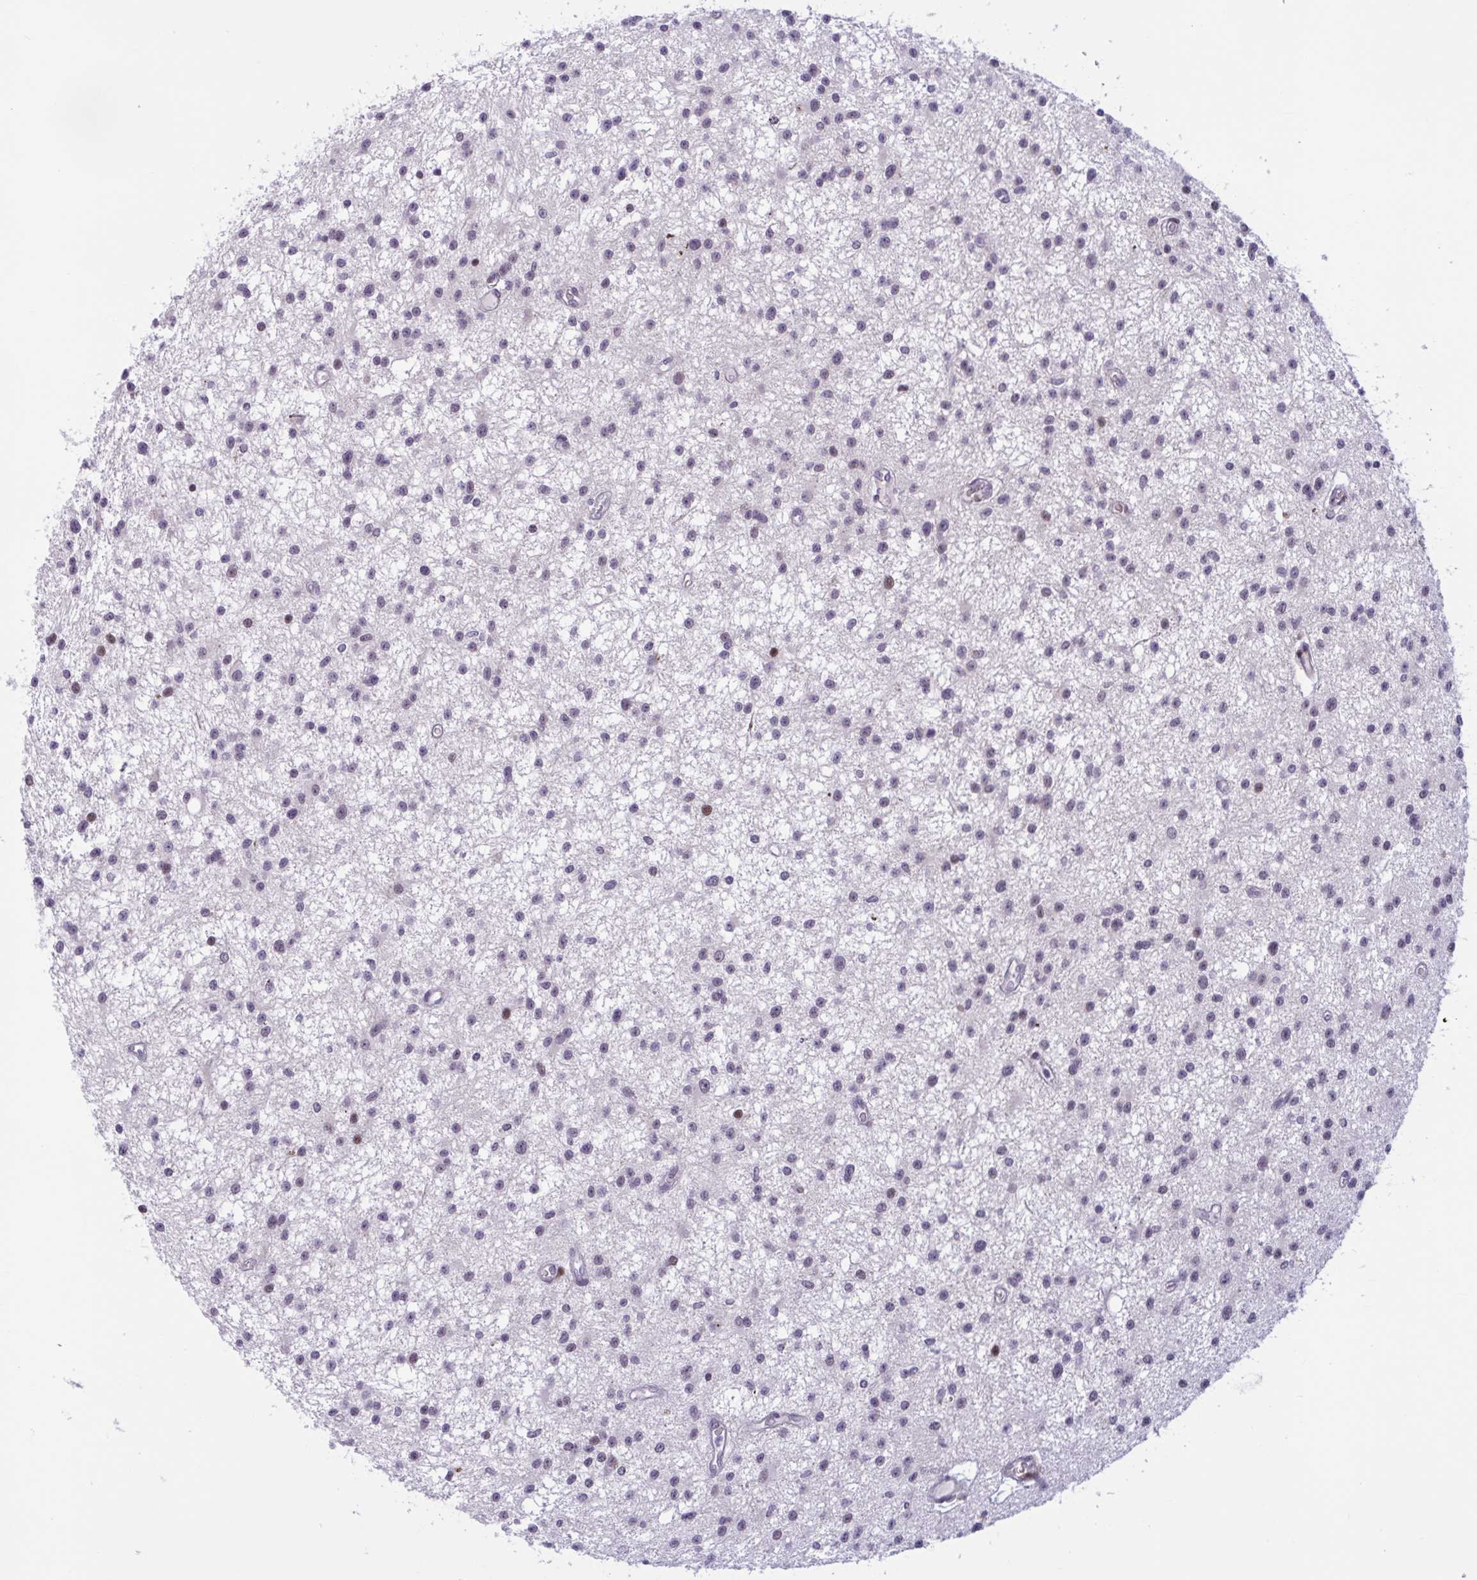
{"staining": {"intensity": "moderate", "quantity": "<25%", "location": "nuclear"}, "tissue": "glioma", "cell_type": "Tumor cells", "image_type": "cancer", "snomed": [{"axis": "morphology", "description": "Glioma, malignant, Low grade"}, {"axis": "topography", "description": "Brain"}], "caption": "Immunohistochemical staining of low-grade glioma (malignant) reveals low levels of moderate nuclear protein staining in approximately <25% of tumor cells.", "gene": "RBL1", "patient": {"sex": "male", "age": 43}}